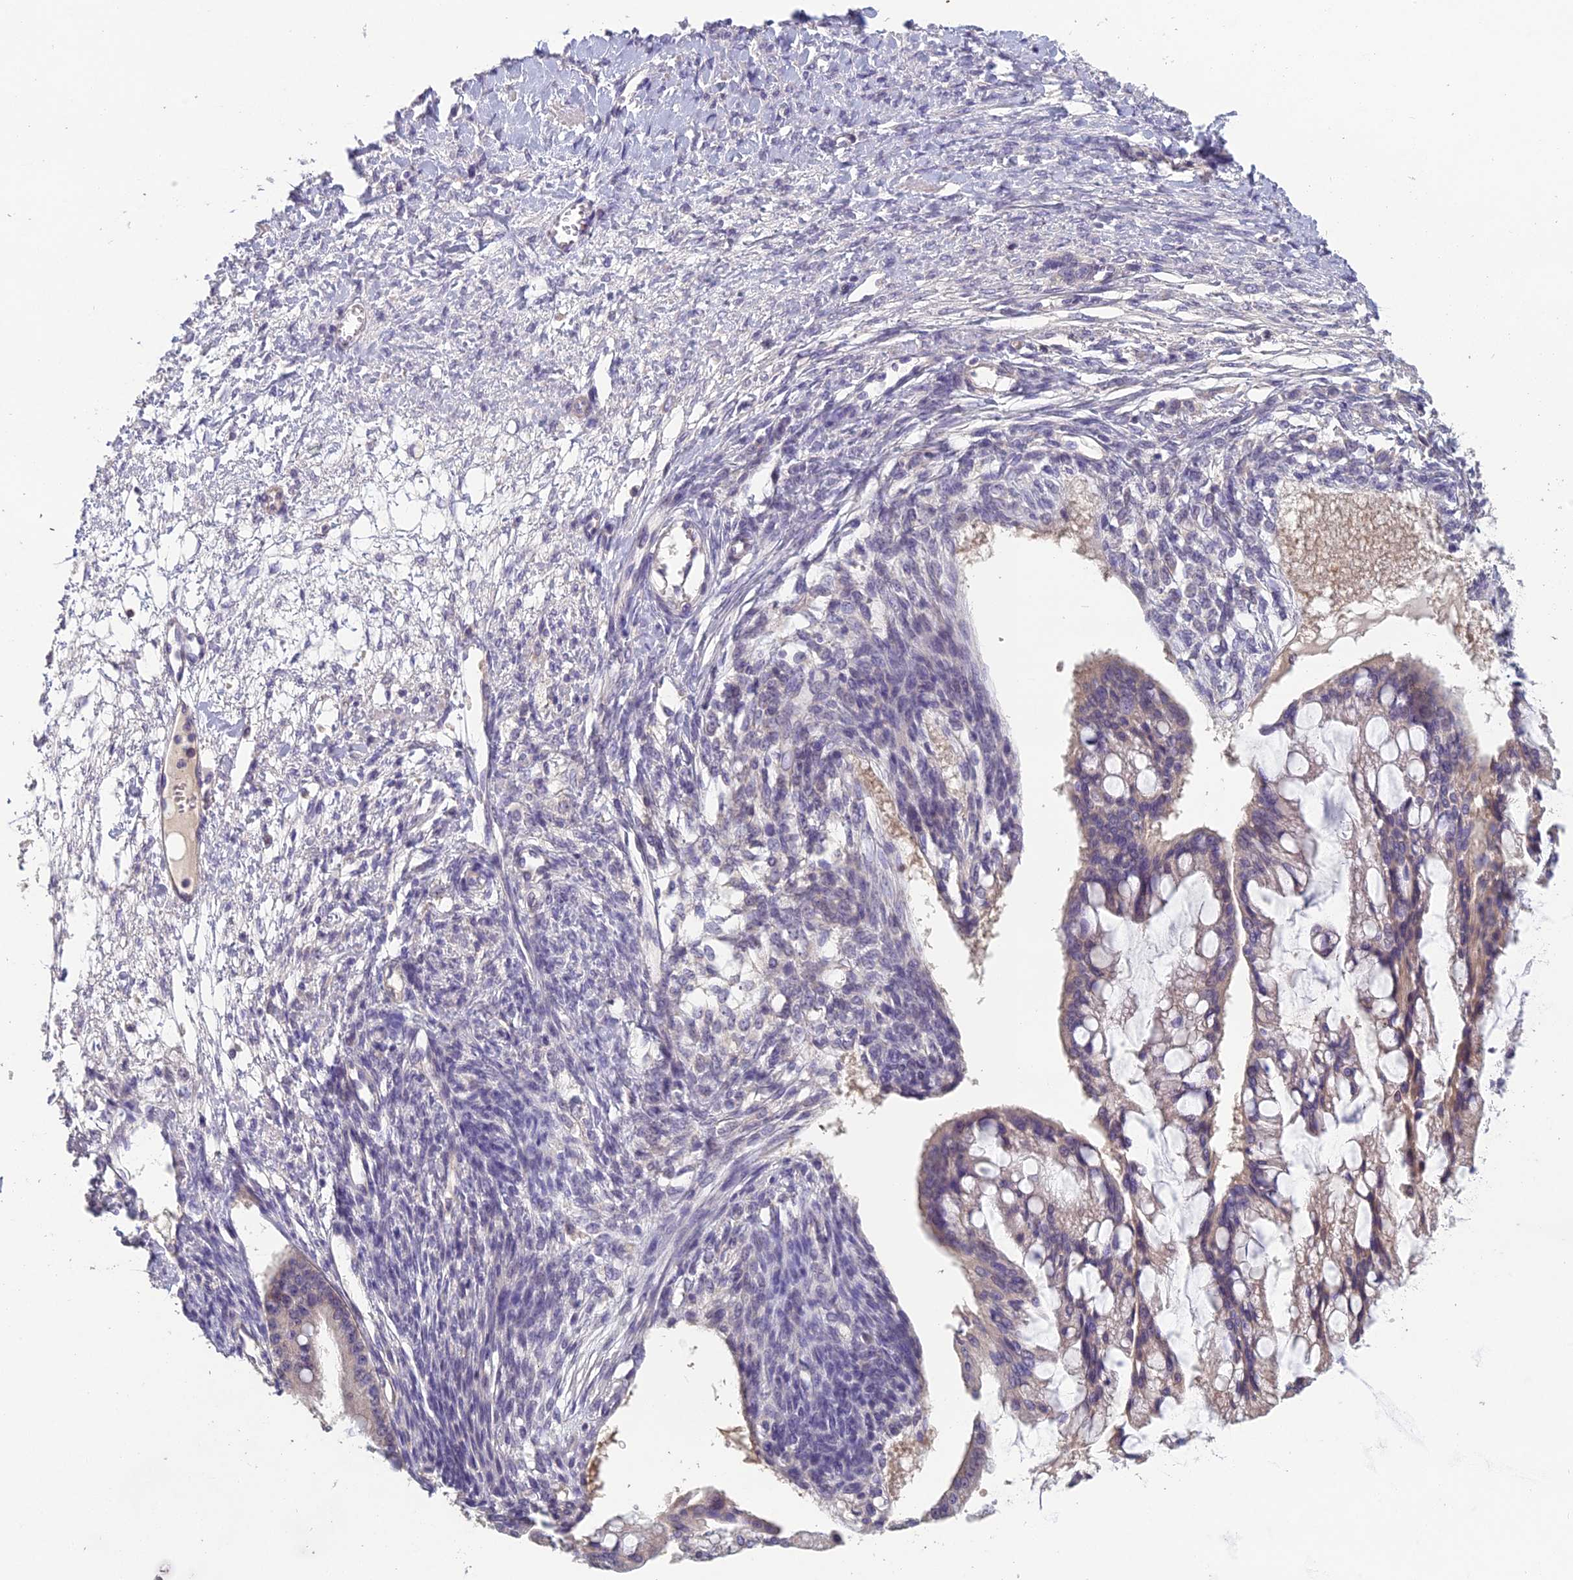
{"staining": {"intensity": "weak", "quantity": "<25%", "location": "cytoplasmic/membranous"}, "tissue": "ovarian cancer", "cell_type": "Tumor cells", "image_type": "cancer", "snomed": [{"axis": "morphology", "description": "Cystadenocarcinoma, mucinous, NOS"}, {"axis": "topography", "description": "Ovary"}], "caption": "The histopathology image exhibits no staining of tumor cells in mucinous cystadenocarcinoma (ovarian).", "gene": "CEACAM16", "patient": {"sex": "female", "age": 73}}